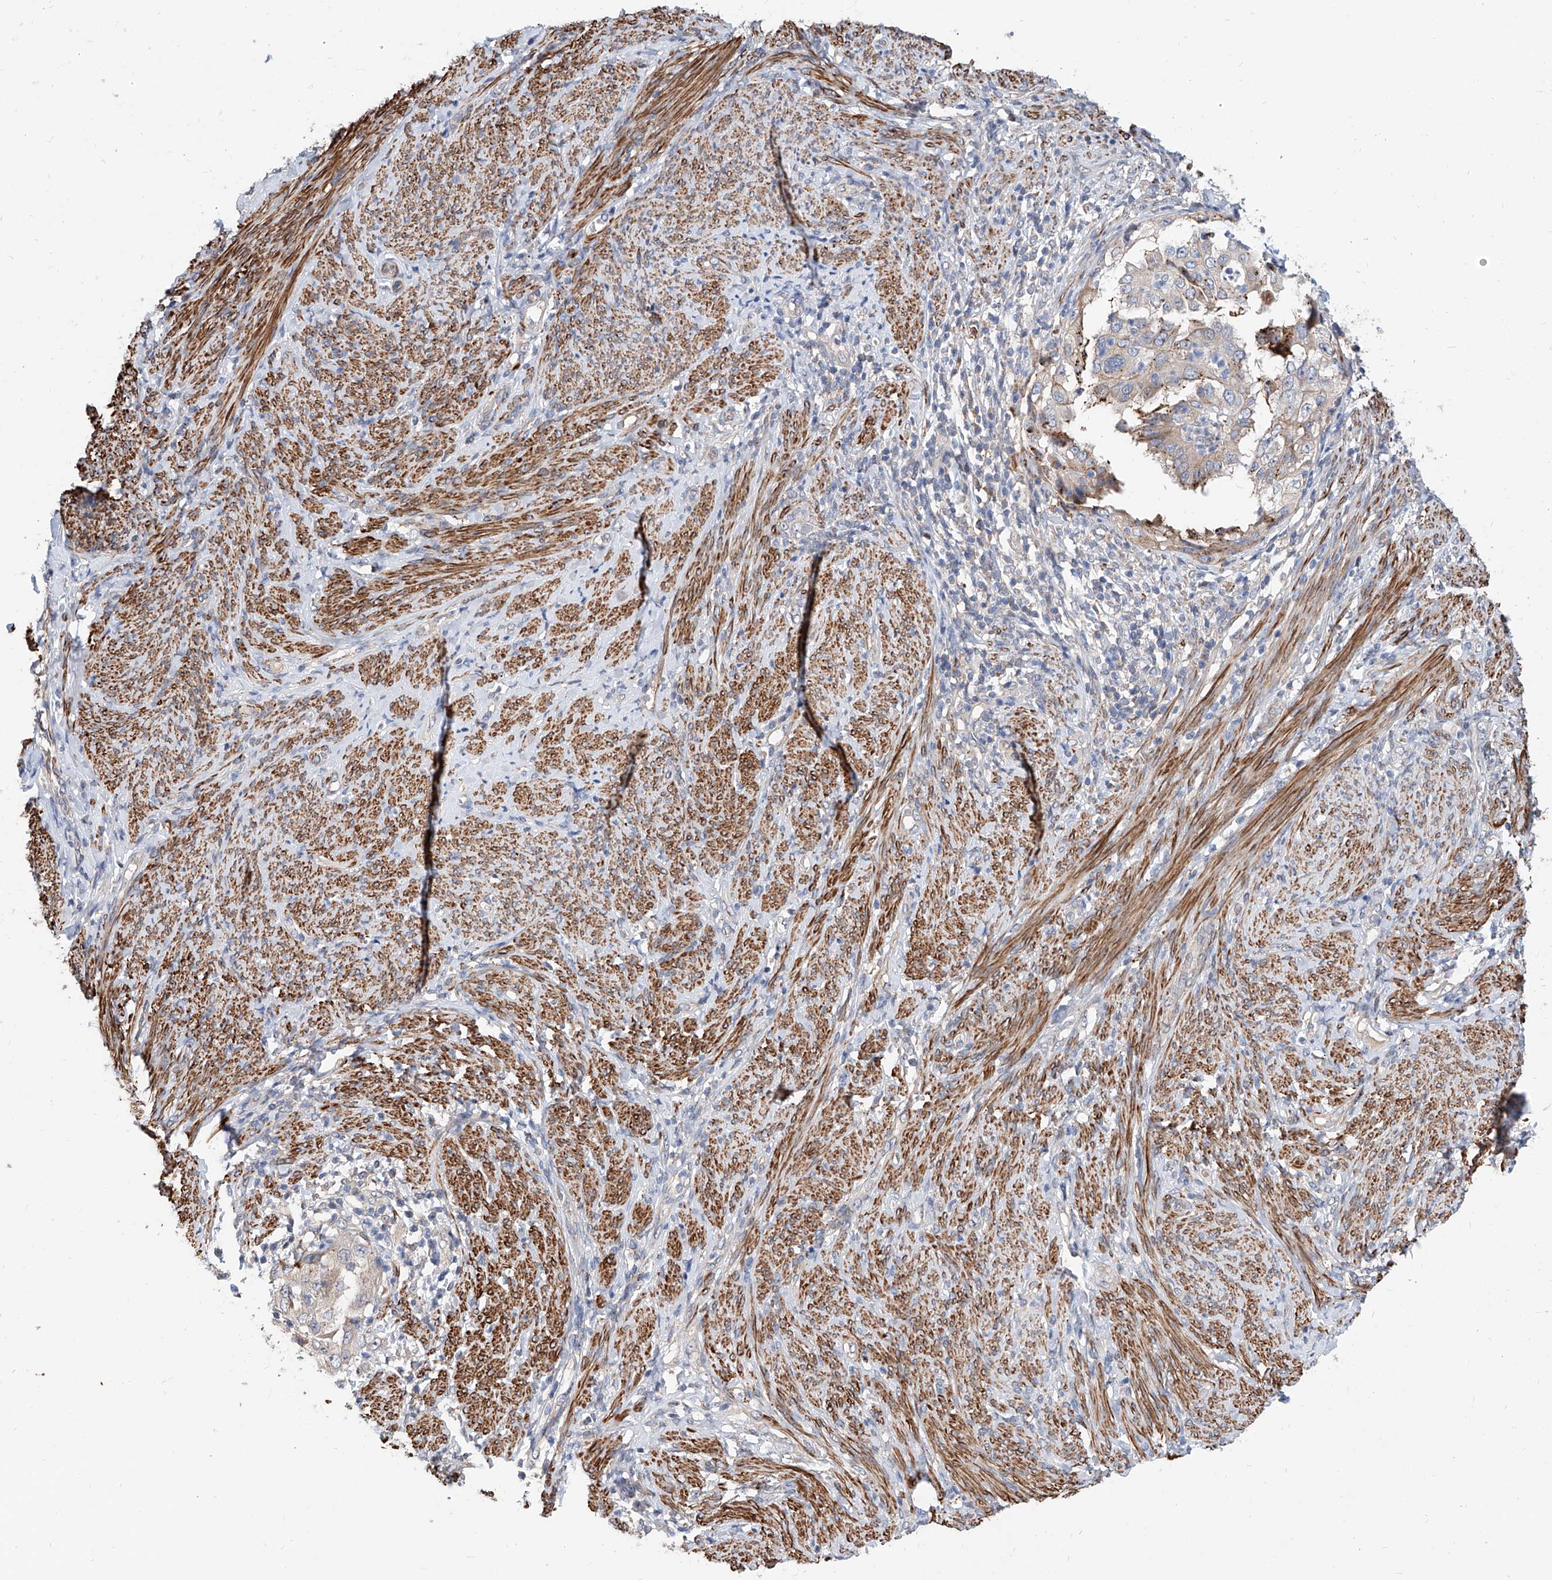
{"staining": {"intensity": "weak", "quantity": "<25%", "location": "cytoplasmic/membranous"}, "tissue": "endometrial cancer", "cell_type": "Tumor cells", "image_type": "cancer", "snomed": [{"axis": "morphology", "description": "Adenocarcinoma, NOS"}, {"axis": "topography", "description": "Endometrium"}], "caption": "Endometrial cancer stained for a protein using IHC shows no staining tumor cells.", "gene": "MAGEE2", "patient": {"sex": "female", "age": 85}}